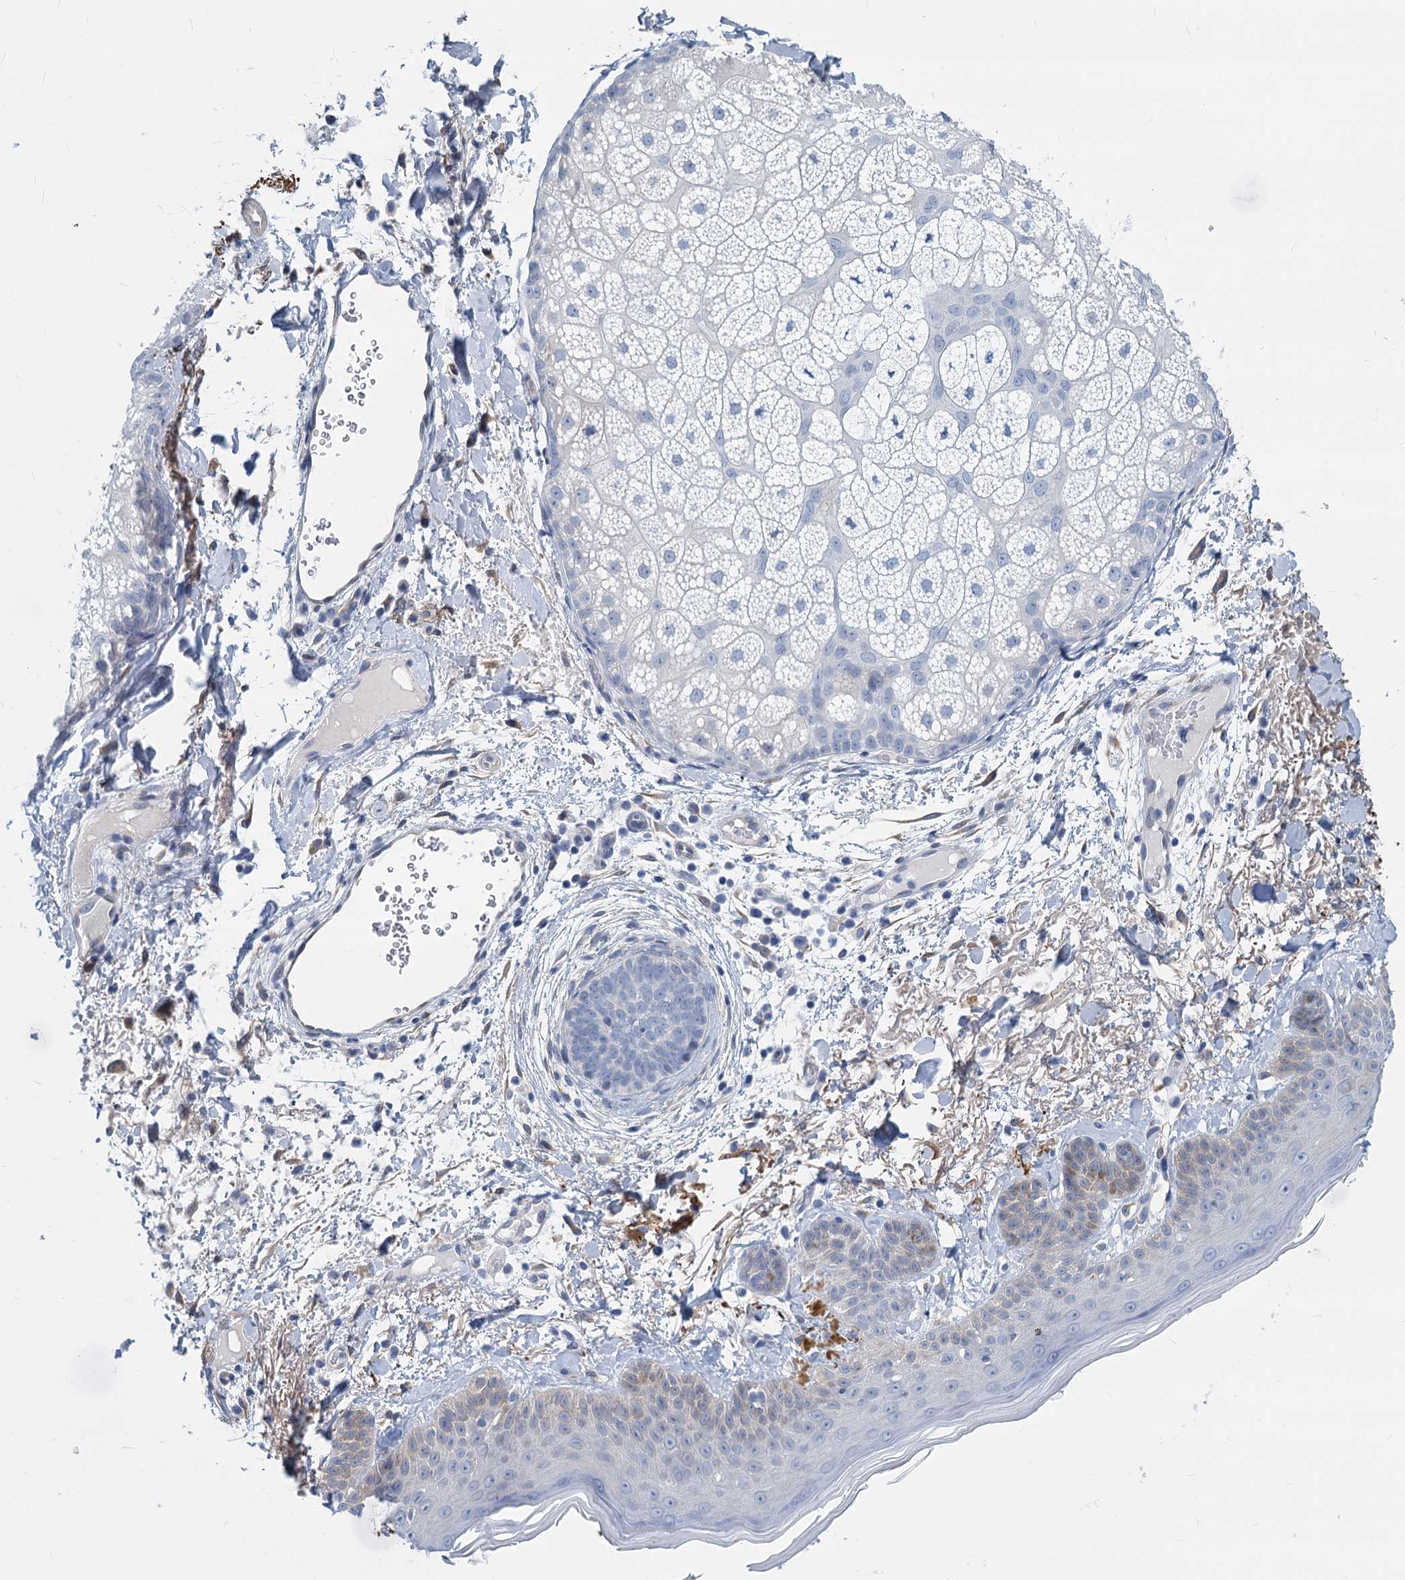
{"staining": {"intensity": "negative", "quantity": "none", "location": "none"}, "tissue": "skin cancer", "cell_type": "Tumor cells", "image_type": "cancer", "snomed": [{"axis": "morphology", "description": "Basal cell carcinoma"}, {"axis": "topography", "description": "Skin"}], "caption": "Histopathology image shows no significant protein staining in tumor cells of skin basal cell carcinoma.", "gene": "GSTM3", "patient": {"sex": "male", "age": 85}}